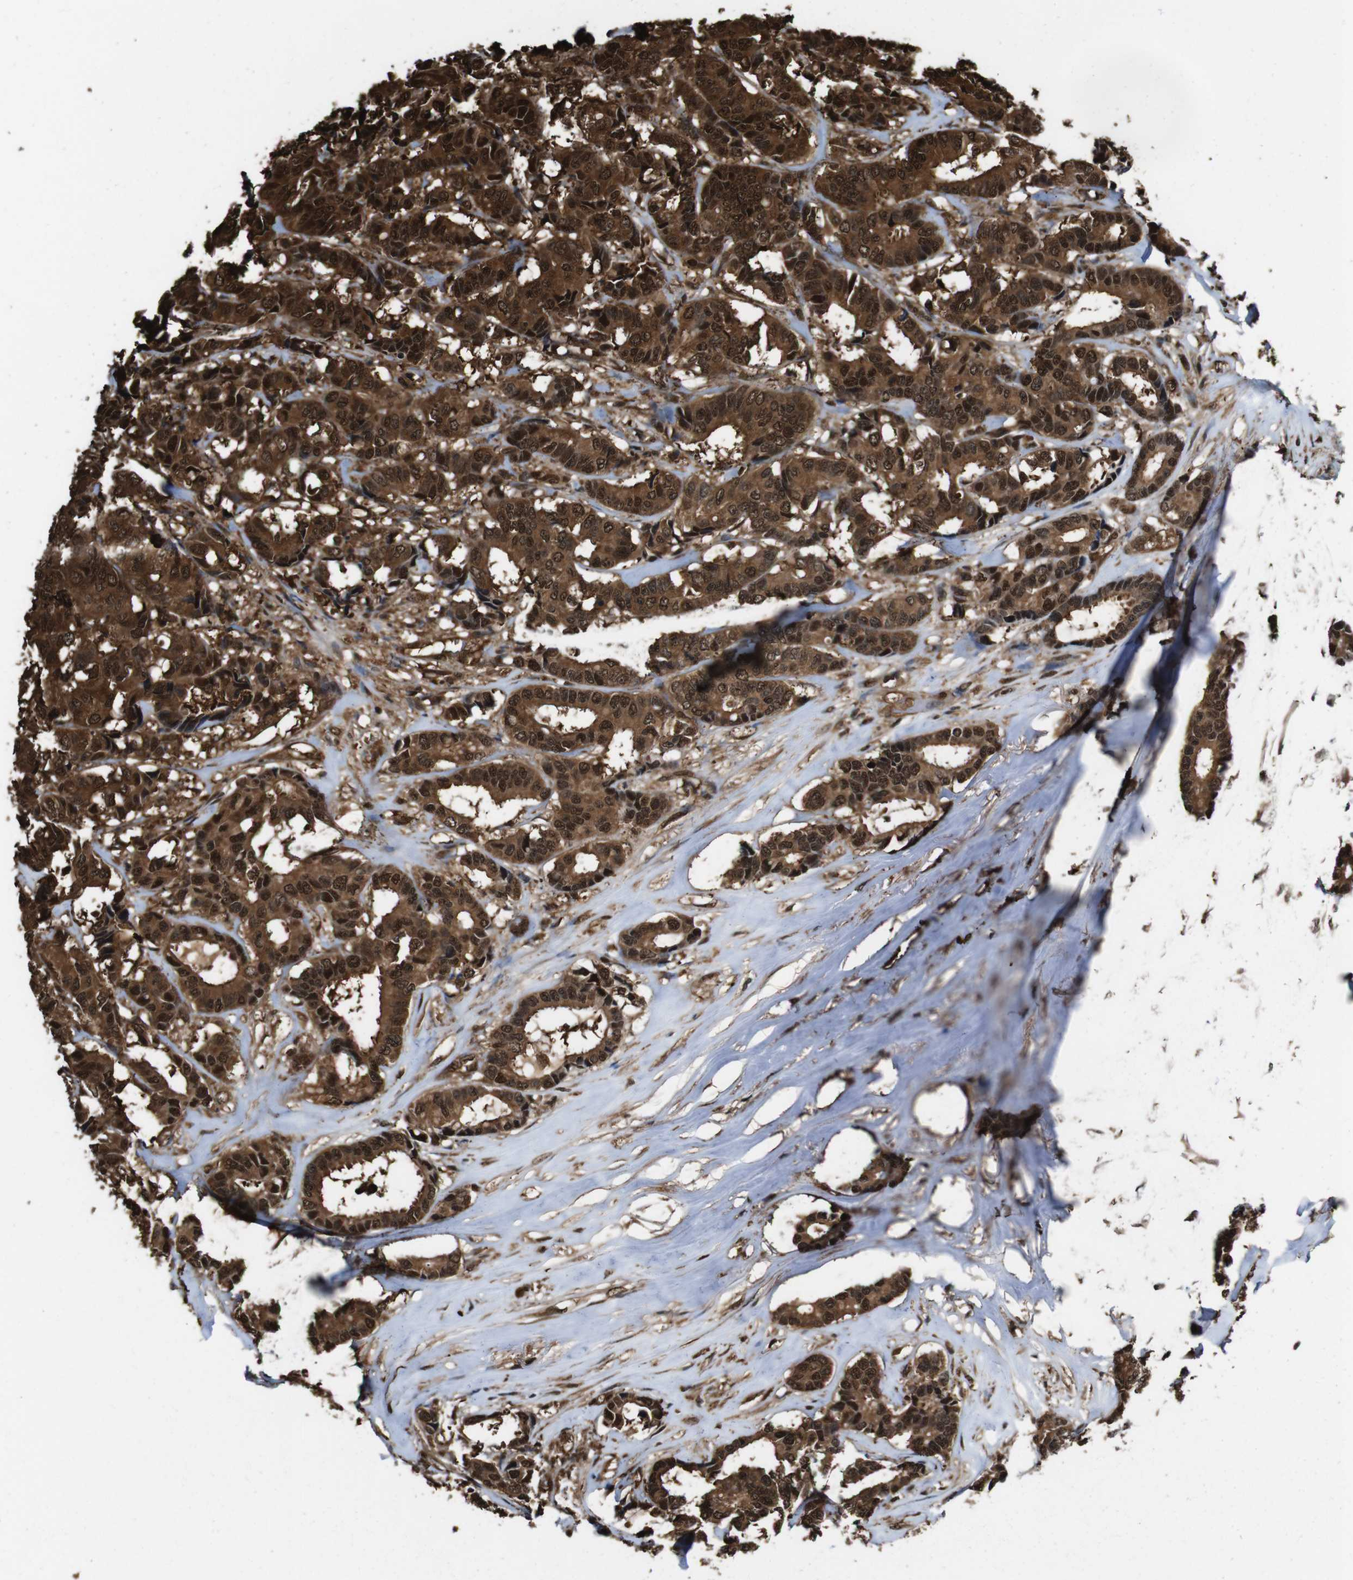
{"staining": {"intensity": "strong", "quantity": ">75%", "location": "cytoplasmic/membranous,nuclear"}, "tissue": "breast cancer", "cell_type": "Tumor cells", "image_type": "cancer", "snomed": [{"axis": "morphology", "description": "Duct carcinoma"}, {"axis": "topography", "description": "Breast"}], "caption": "Approximately >75% of tumor cells in human breast cancer reveal strong cytoplasmic/membranous and nuclear protein staining as visualized by brown immunohistochemical staining.", "gene": "VCP", "patient": {"sex": "female", "age": 87}}